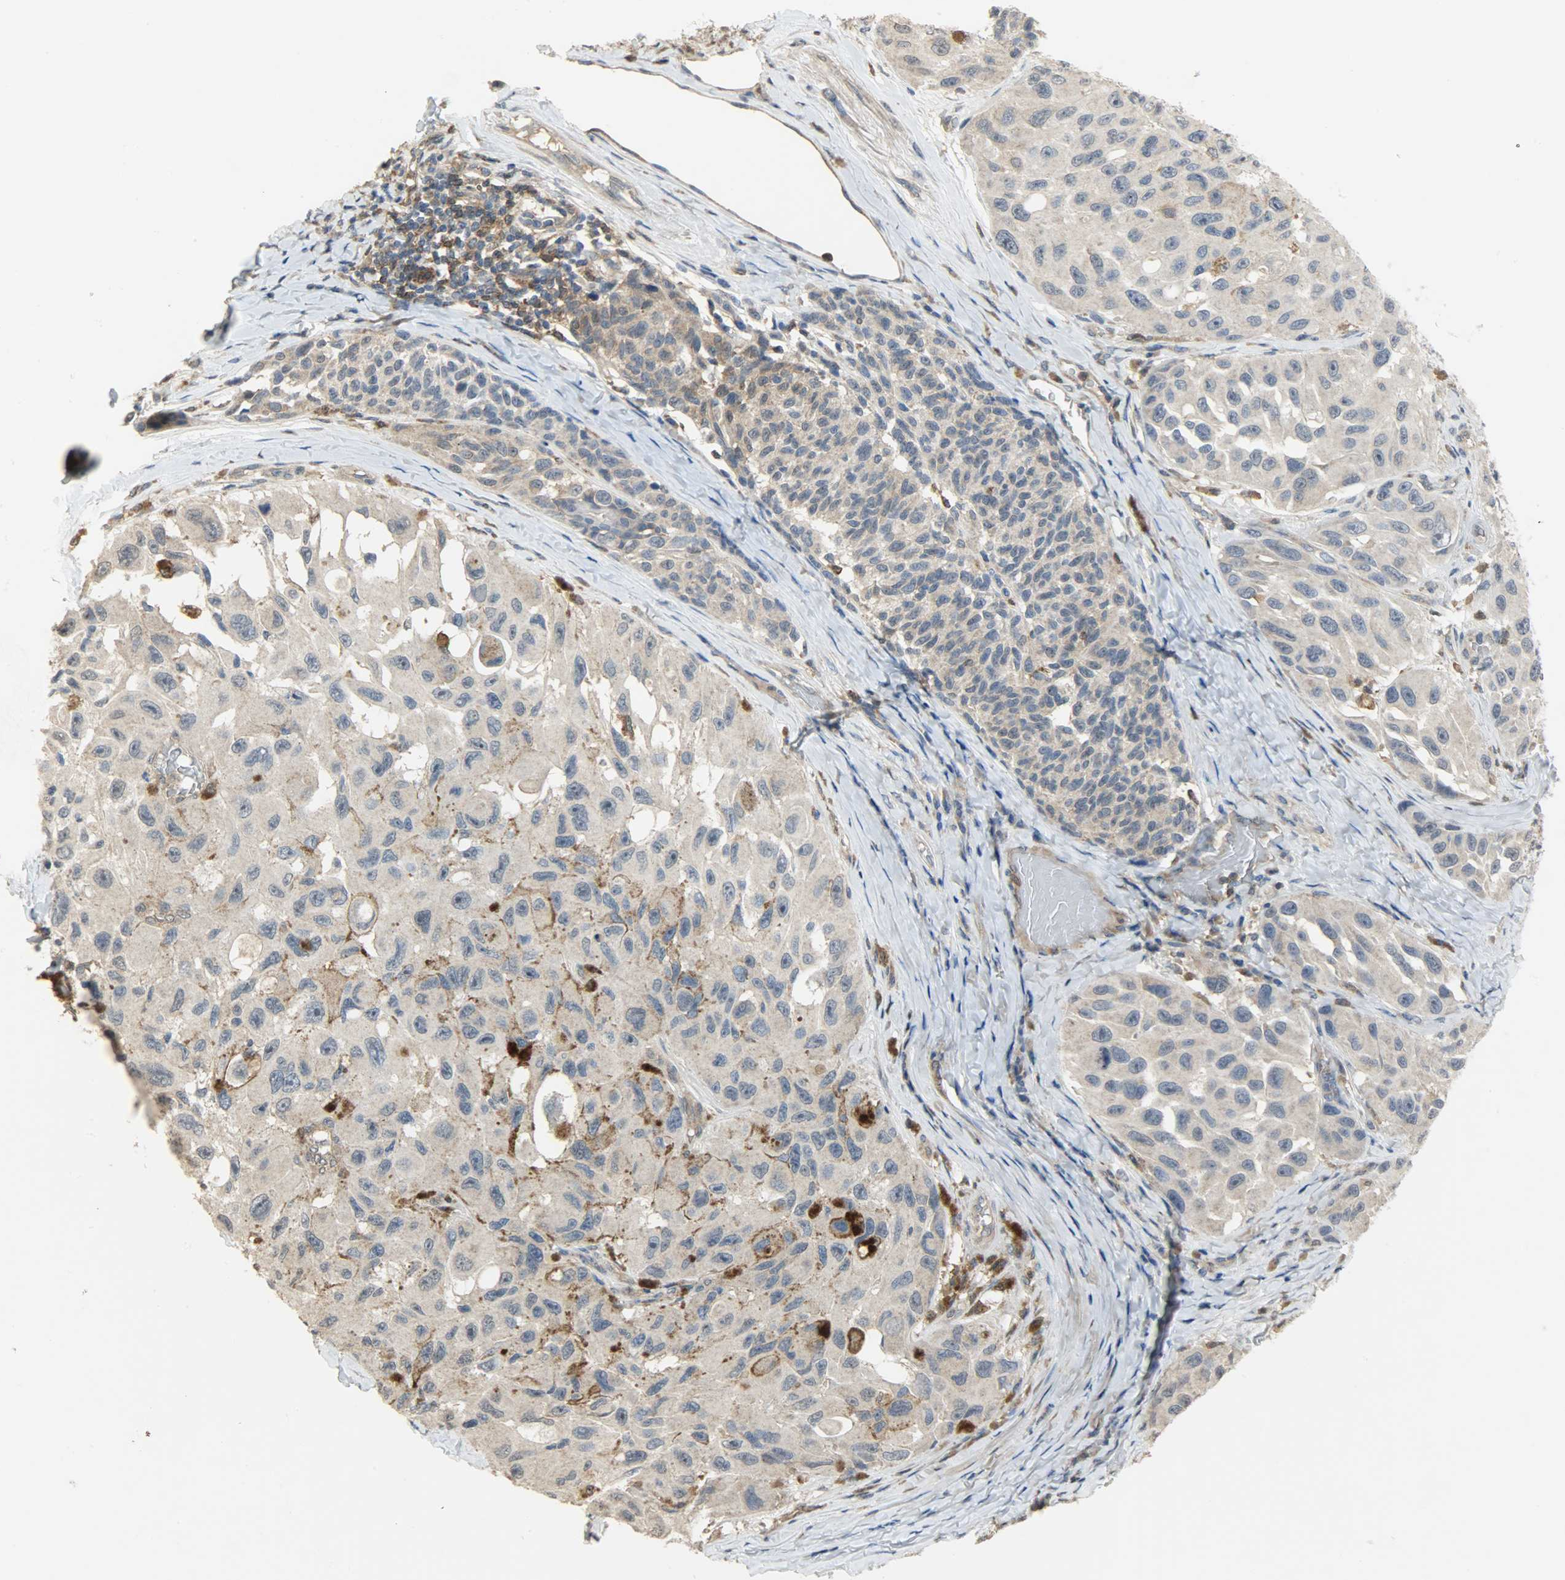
{"staining": {"intensity": "moderate", "quantity": "25%-75%", "location": "cytoplasmic/membranous"}, "tissue": "melanoma", "cell_type": "Tumor cells", "image_type": "cancer", "snomed": [{"axis": "morphology", "description": "Malignant melanoma, NOS"}, {"axis": "topography", "description": "Skin"}], "caption": "Malignant melanoma stained for a protein (brown) displays moderate cytoplasmic/membranous positive expression in approximately 25%-75% of tumor cells.", "gene": "TRIM21", "patient": {"sex": "female", "age": 73}}